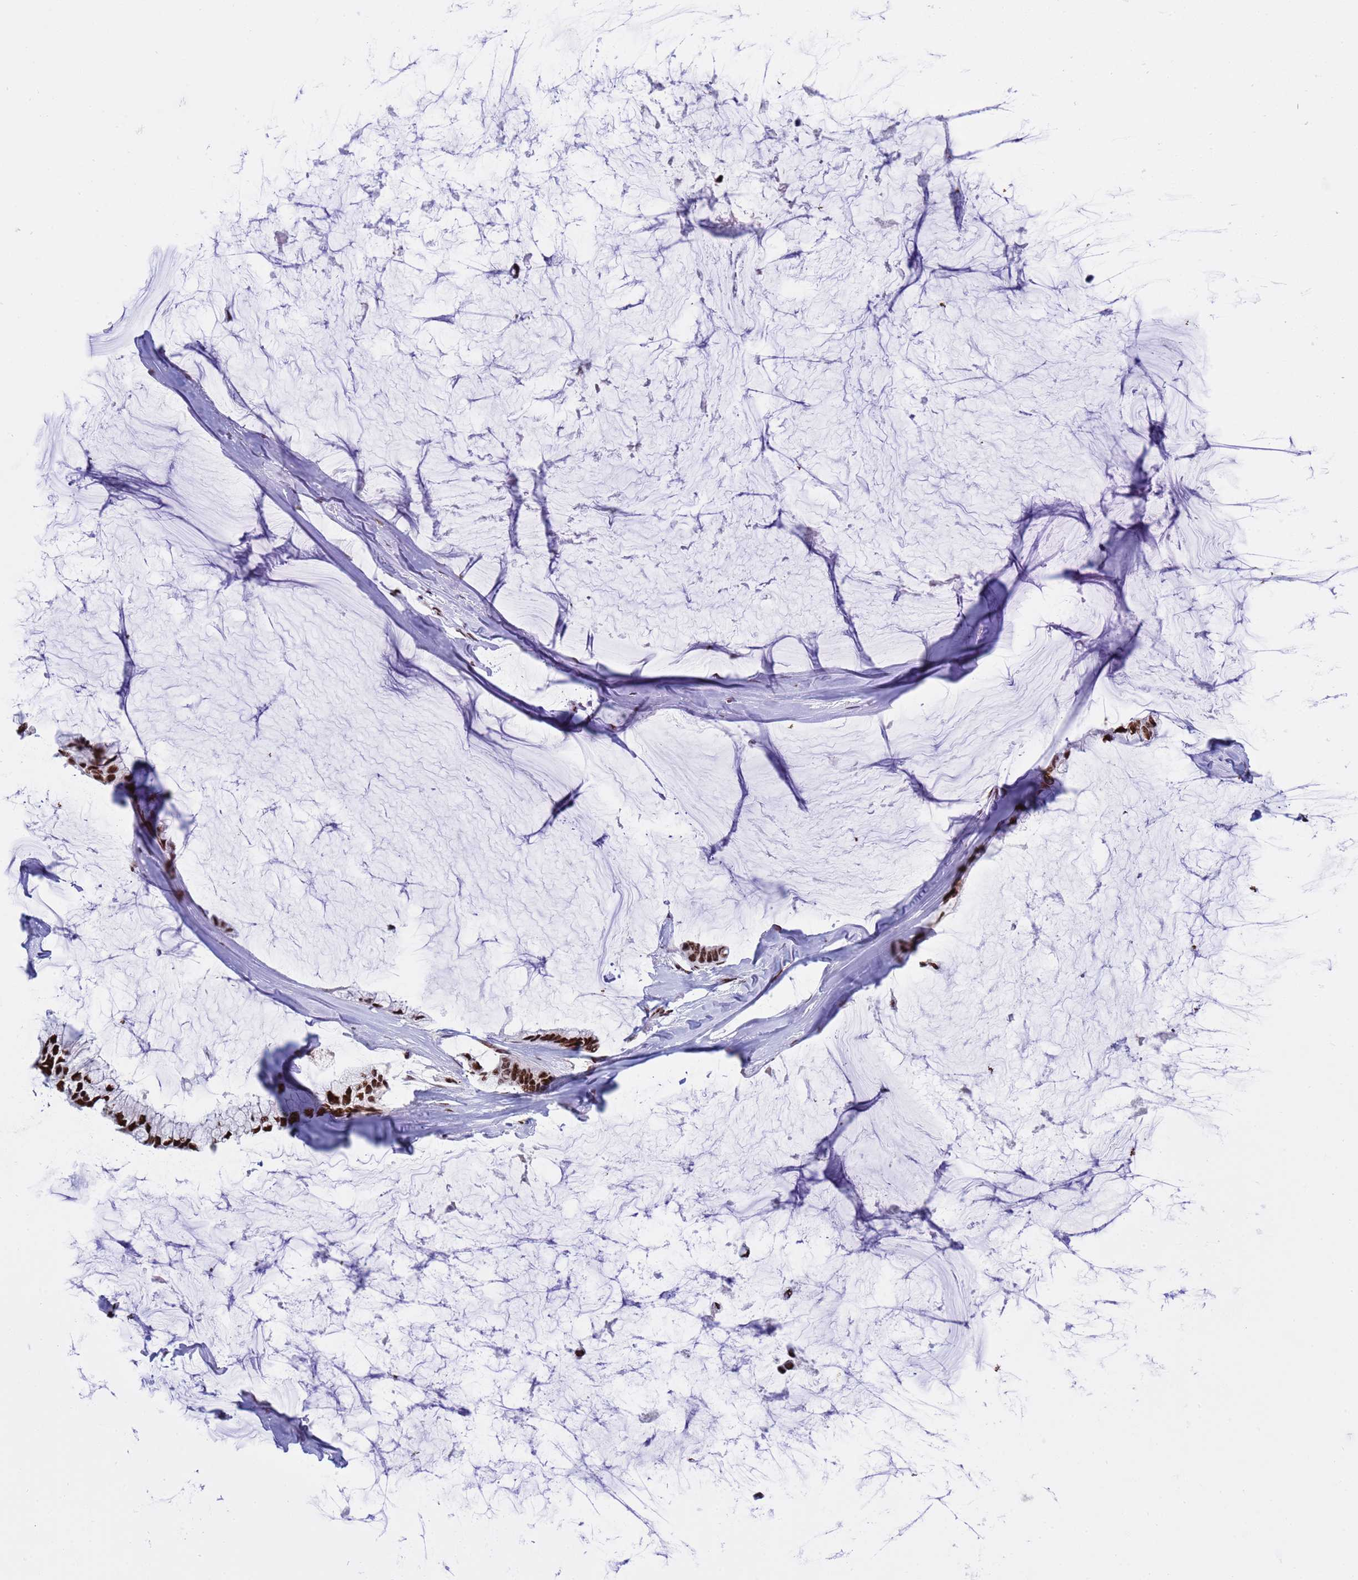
{"staining": {"intensity": "strong", "quantity": ">75%", "location": "nuclear"}, "tissue": "ovarian cancer", "cell_type": "Tumor cells", "image_type": "cancer", "snomed": [{"axis": "morphology", "description": "Cystadenocarcinoma, mucinous, NOS"}, {"axis": "topography", "description": "Ovary"}], "caption": "This micrograph displays immunohistochemistry (IHC) staining of human ovarian cancer, with high strong nuclear staining in about >75% of tumor cells.", "gene": "THOC2", "patient": {"sex": "female", "age": 39}}